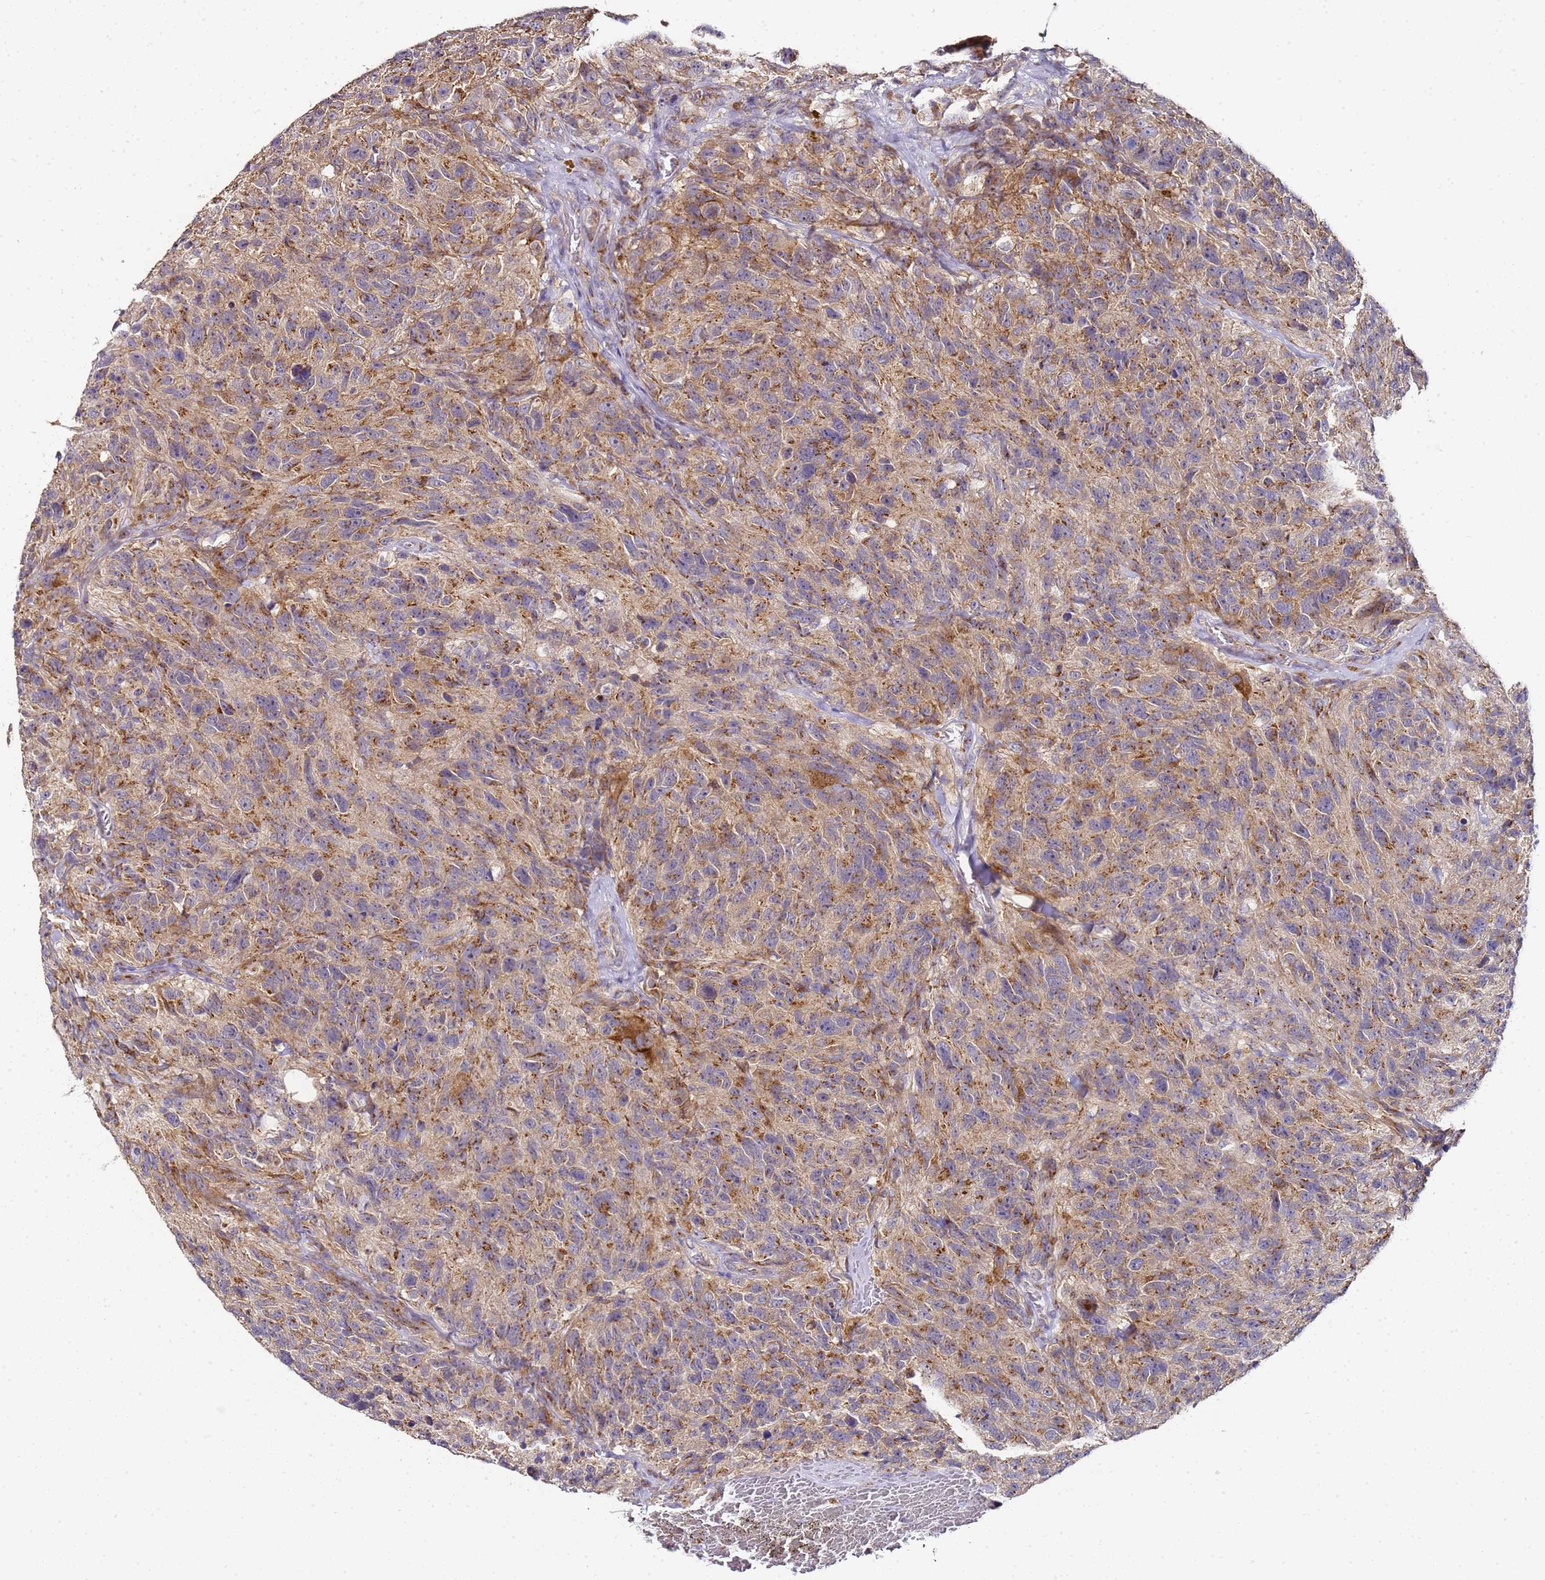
{"staining": {"intensity": "moderate", "quantity": "25%-75%", "location": "cytoplasmic/membranous"}, "tissue": "glioma", "cell_type": "Tumor cells", "image_type": "cancer", "snomed": [{"axis": "morphology", "description": "Glioma, malignant, High grade"}, {"axis": "topography", "description": "Brain"}], "caption": "Immunohistochemical staining of human malignant high-grade glioma reveals moderate cytoplasmic/membranous protein positivity in approximately 25%-75% of tumor cells. Nuclei are stained in blue.", "gene": "MRPL49", "patient": {"sex": "male", "age": 69}}